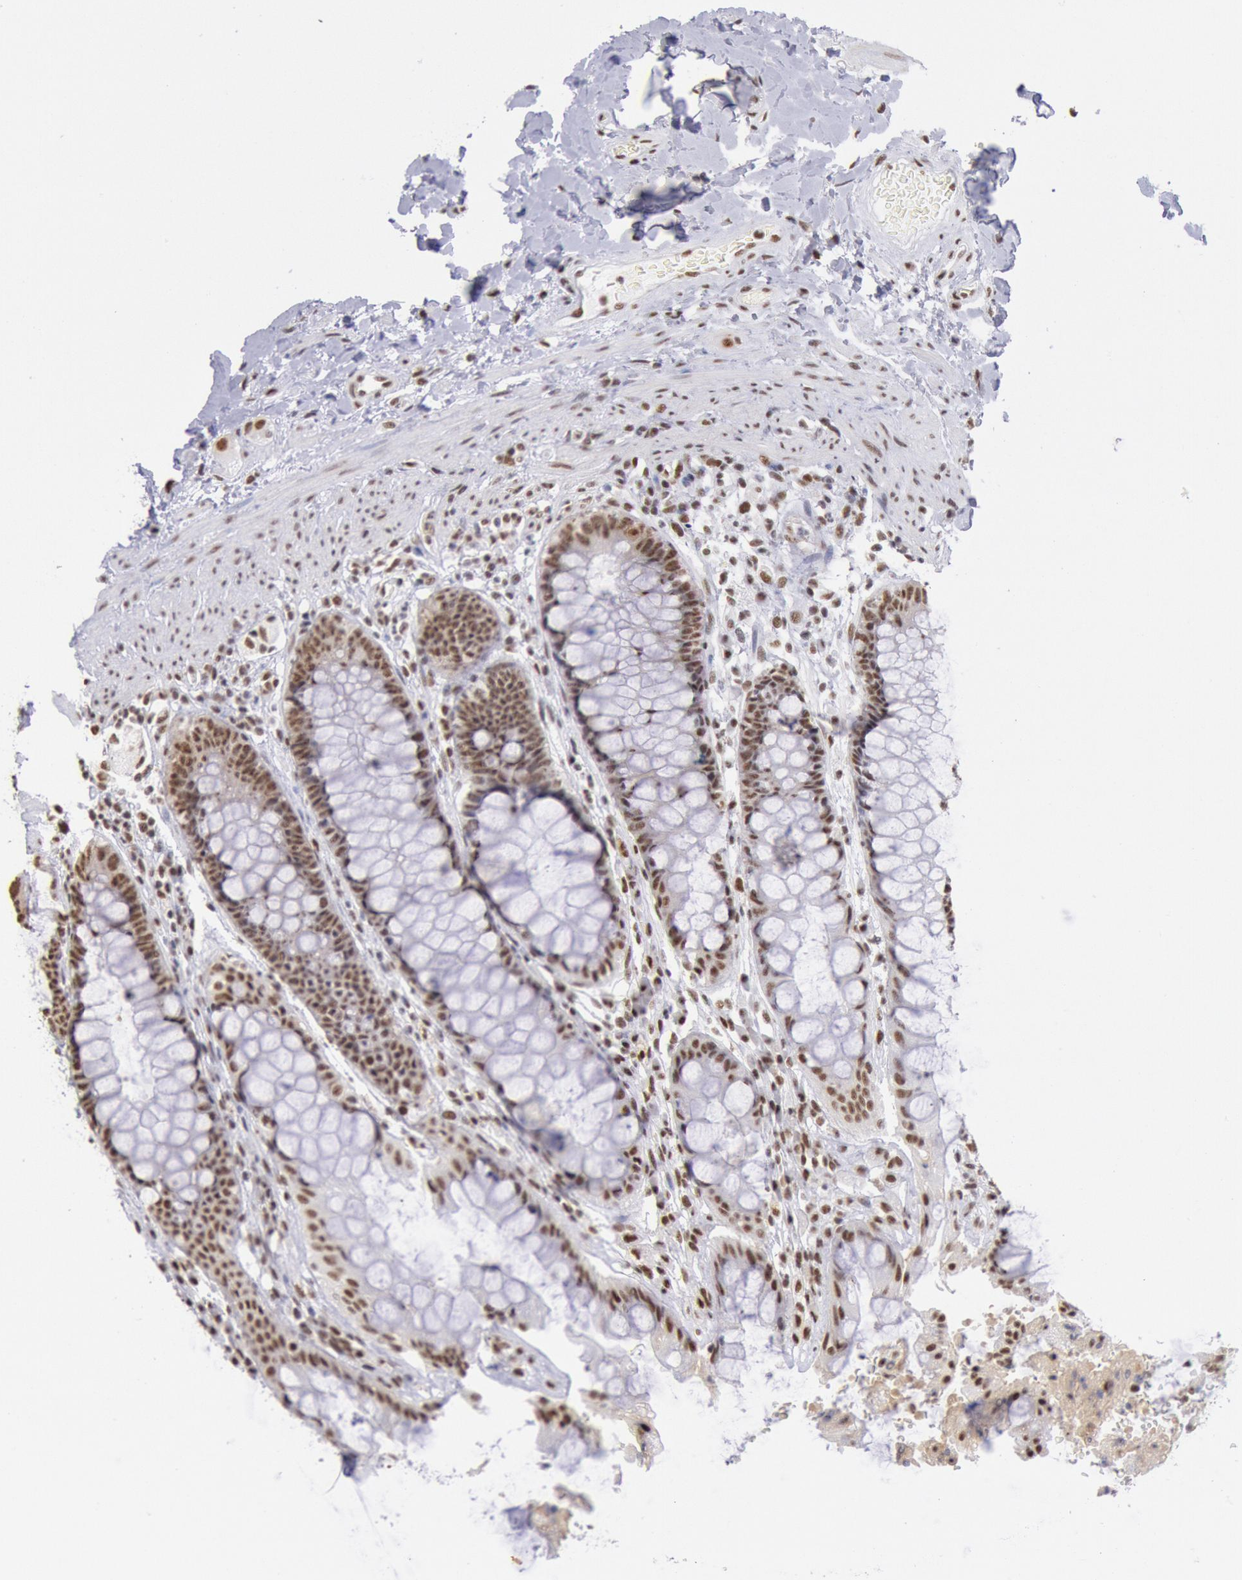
{"staining": {"intensity": "strong", "quantity": ">75%", "location": "nuclear"}, "tissue": "rectum", "cell_type": "Glandular cells", "image_type": "normal", "snomed": [{"axis": "morphology", "description": "Normal tissue, NOS"}, {"axis": "topography", "description": "Rectum"}], "caption": "Glandular cells show high levels of strong nuclear positivity in about >75% of cells in benign human rectum. The protein of interest is stained brown, and the nuclei are stained in blue (DAB (3,3'-diaminobenzidine) IHC with brightfield microscopy, high magnification).", "gene": "SNRPD3", "patient": {"sex": "female", "age": 46}}